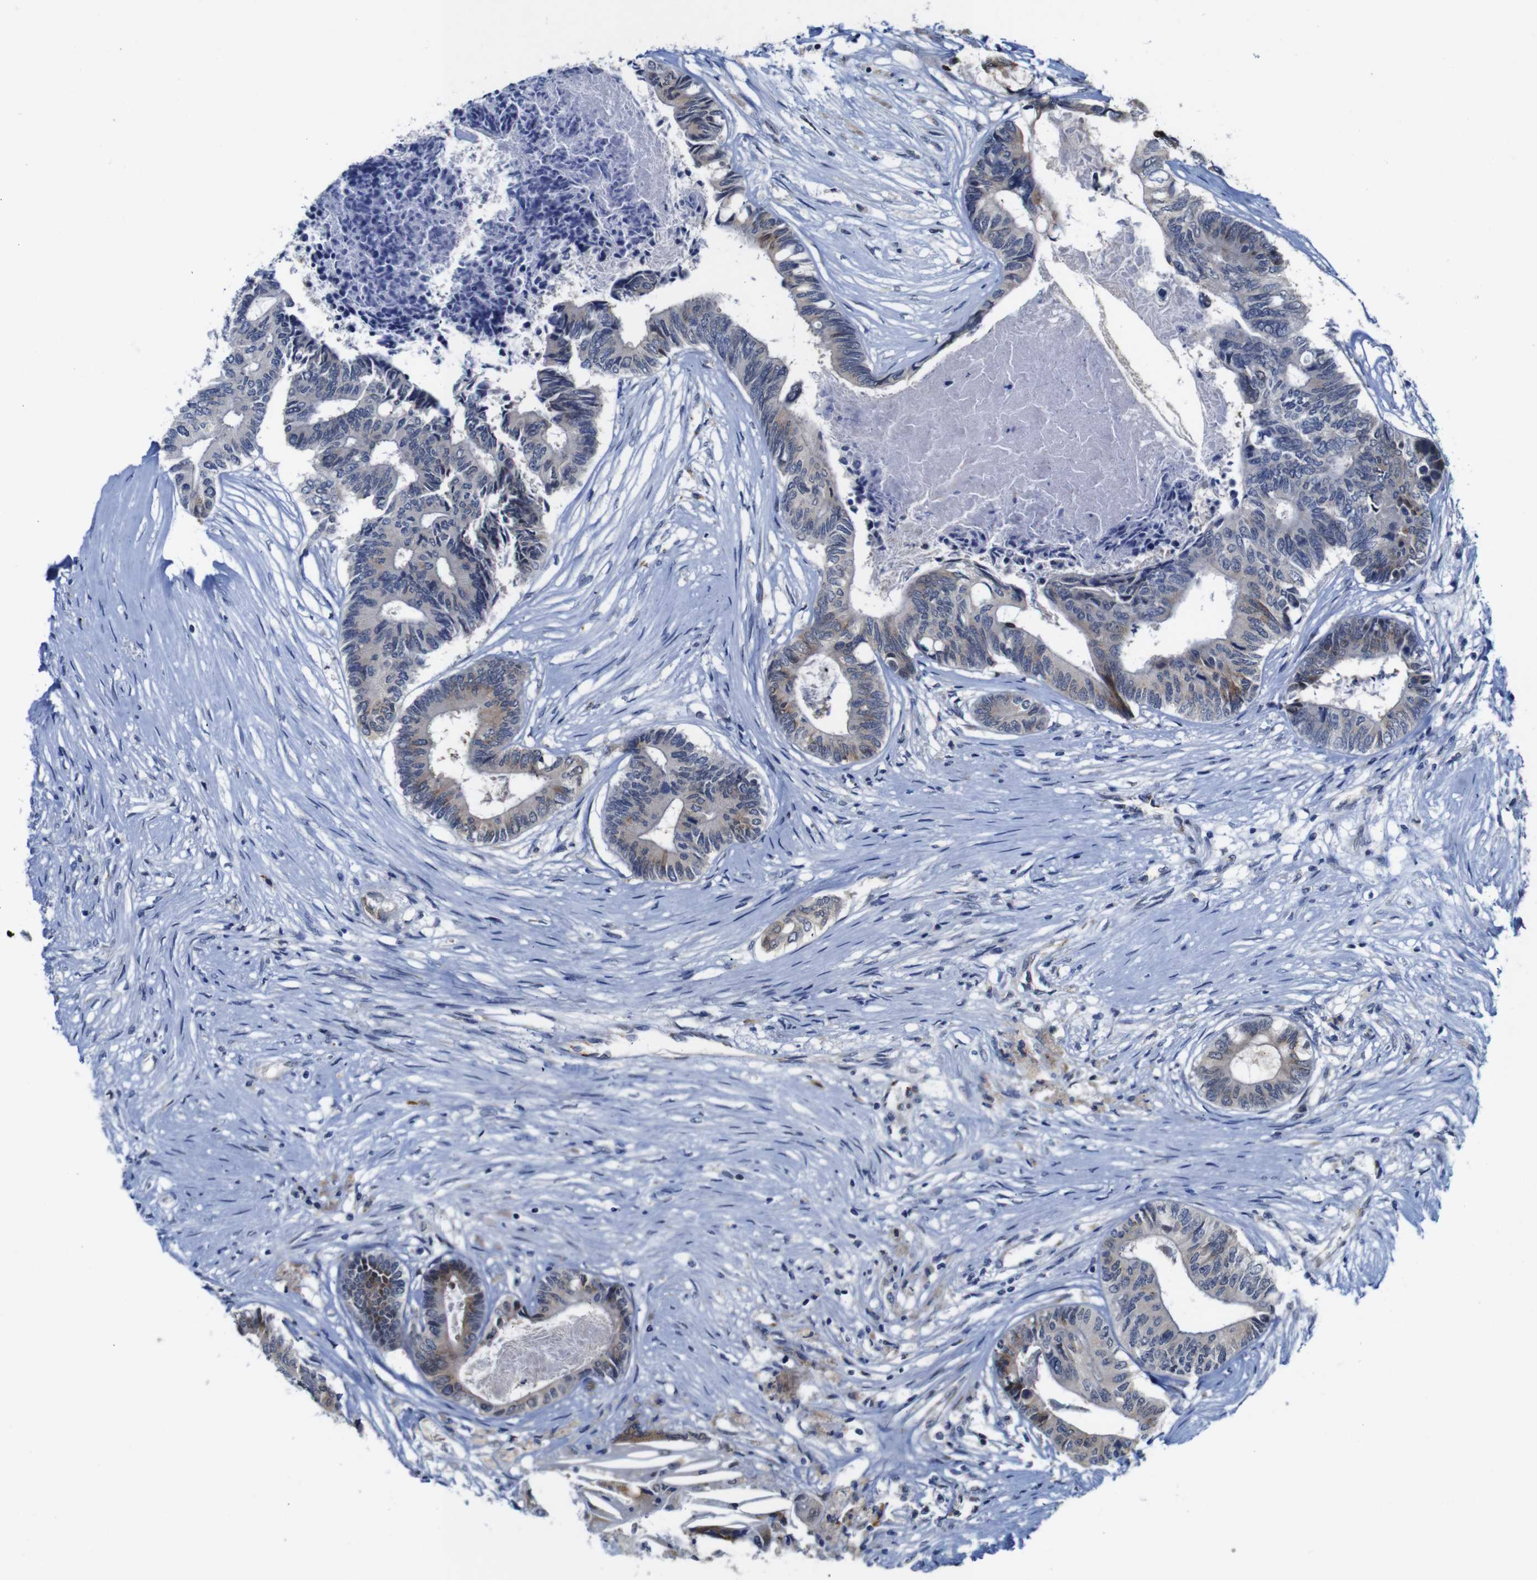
{"staining": {"intensity": "weak", "quantity": "25%-75%", "location": "cytoplasmic/membranous"}, "tissue": "colorectal cancer", "cell_type": "Tumor cells", "image_type": "cancer", "snomed": [{"axis": "morphology", "description": "Adenocarcinoma, NOS"}, {"axis": "topography", "description": "Rectum"}], "caption": "DAB (3,3'-diaminobenzidine) immunohistochemical staining of adenocarcinoma (colorectal) demonstrates weak cytoplasmic/membranous protein staining in about 25%-75% of tumor cells.", "gene": "FURIN", "patient": {"sex": "male", "age": 63}}